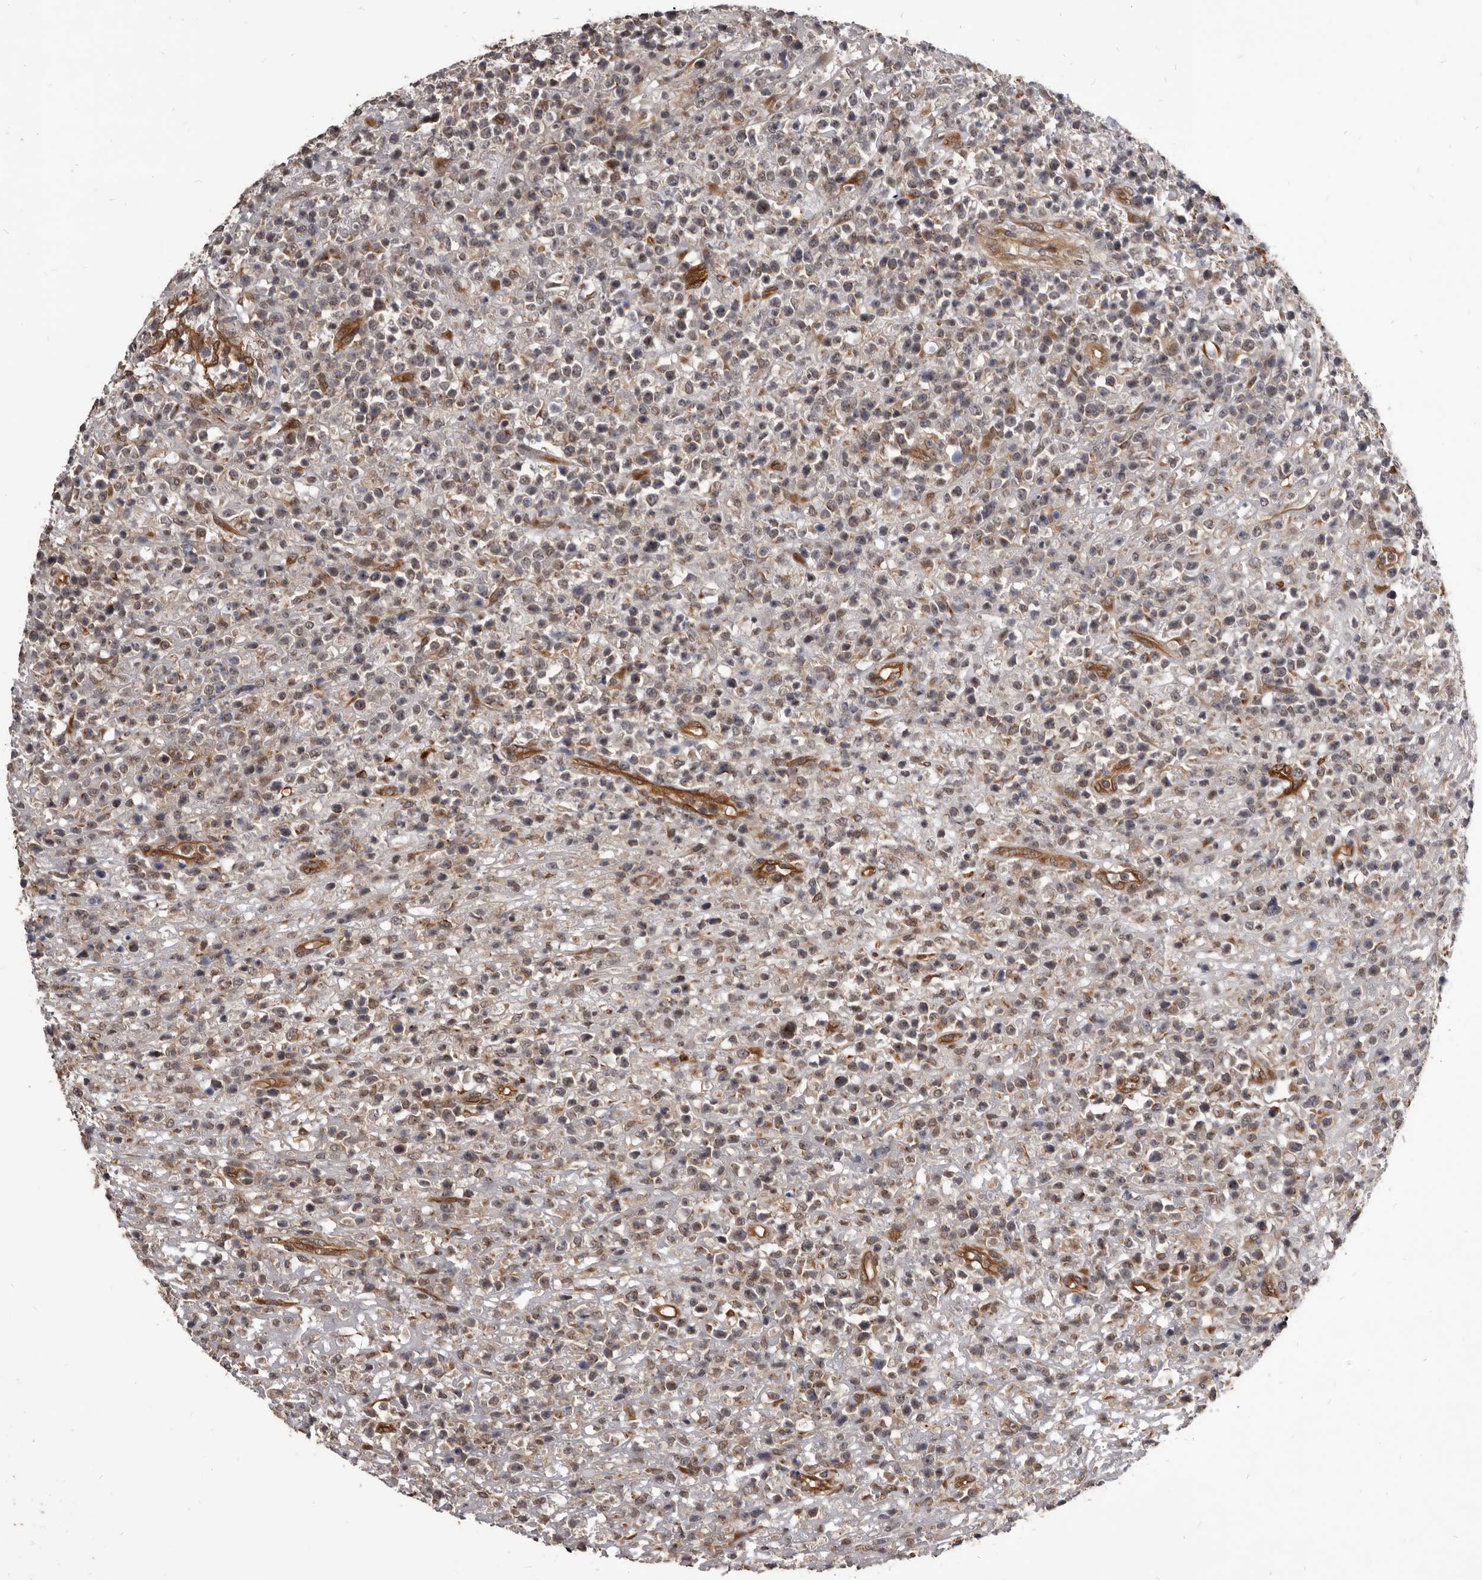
{"staining": {"intensity": "weak", "quantity": "25%-75%", "location": "cytoplasmic/membranous"}, "tissue": "lymphoma", "cell_type": "Tumor cells", "image_type": "cancer", "snomed": [{"axis": "morphology", "description": "Malignant lymphoma, non-Hodgkin's type, High grade"}, {"axis": "topography", "description": "Colon"}], "caption": "Malignant lymphoma, non-Hodgkin's type (high-grade) tissue demonstrates weak cytoplasmic/membranous staining in approximately 25%-75% of tumor cells, visualized by immunohistochemistry.", "gene": "ADAMTS20", "patient": {"sex": "female", "age": 53}}